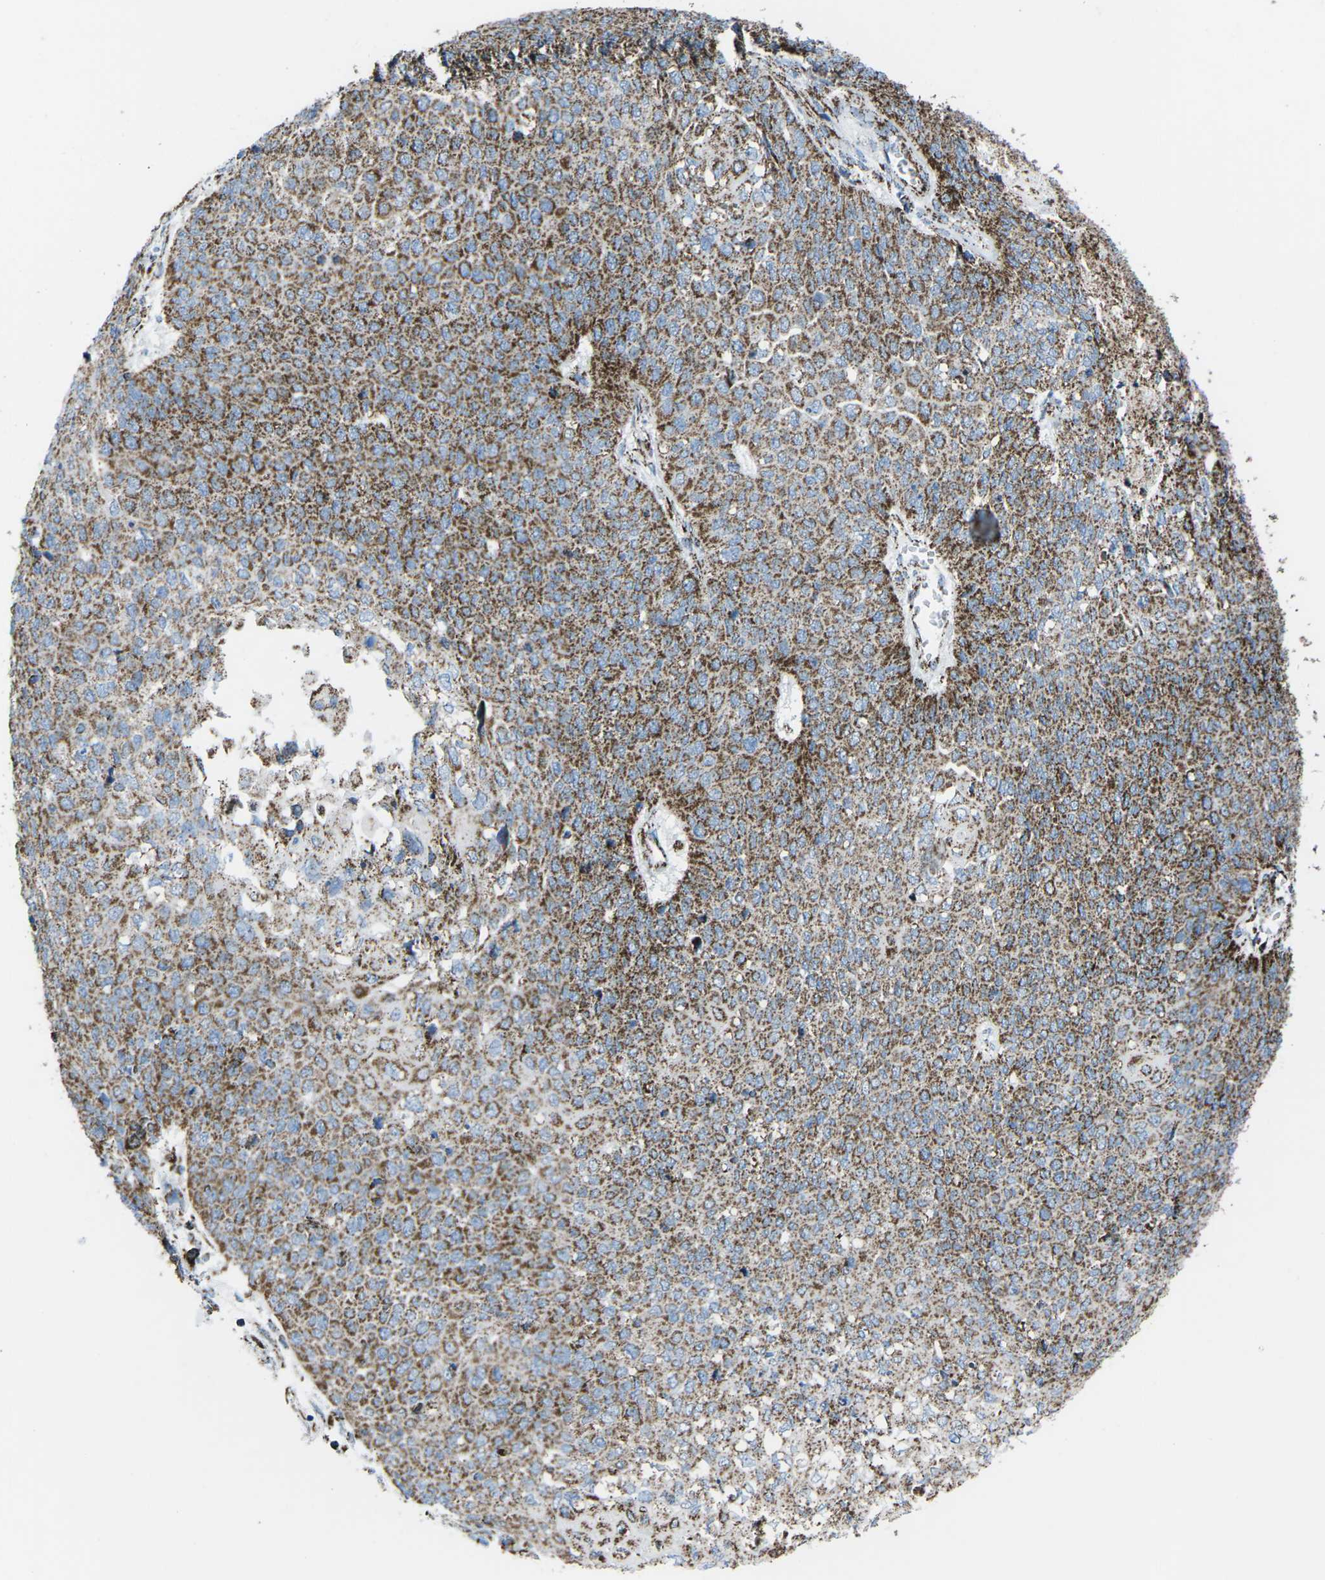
{"staining": {"intensity": "strong", "quantity": ">75%", "location": "cytoplasmic/membranous"}, "tissue": "cervical cancer", "cell_type": "Tumor cells", "image_type": "cancer", "snomed": [{"axis": "morphology", "description": "Squamous cell carcinoma, NOS"}, {"axis": "topography", "description": "Cervix"}], "caption": "A high amount of strong cytoplasmic/membranous staining is identified in about >75% of tumor cells in cervical cancer tissue.", "gene": "MT-CO2", "patient": {"sex": "female", "age": 39}}